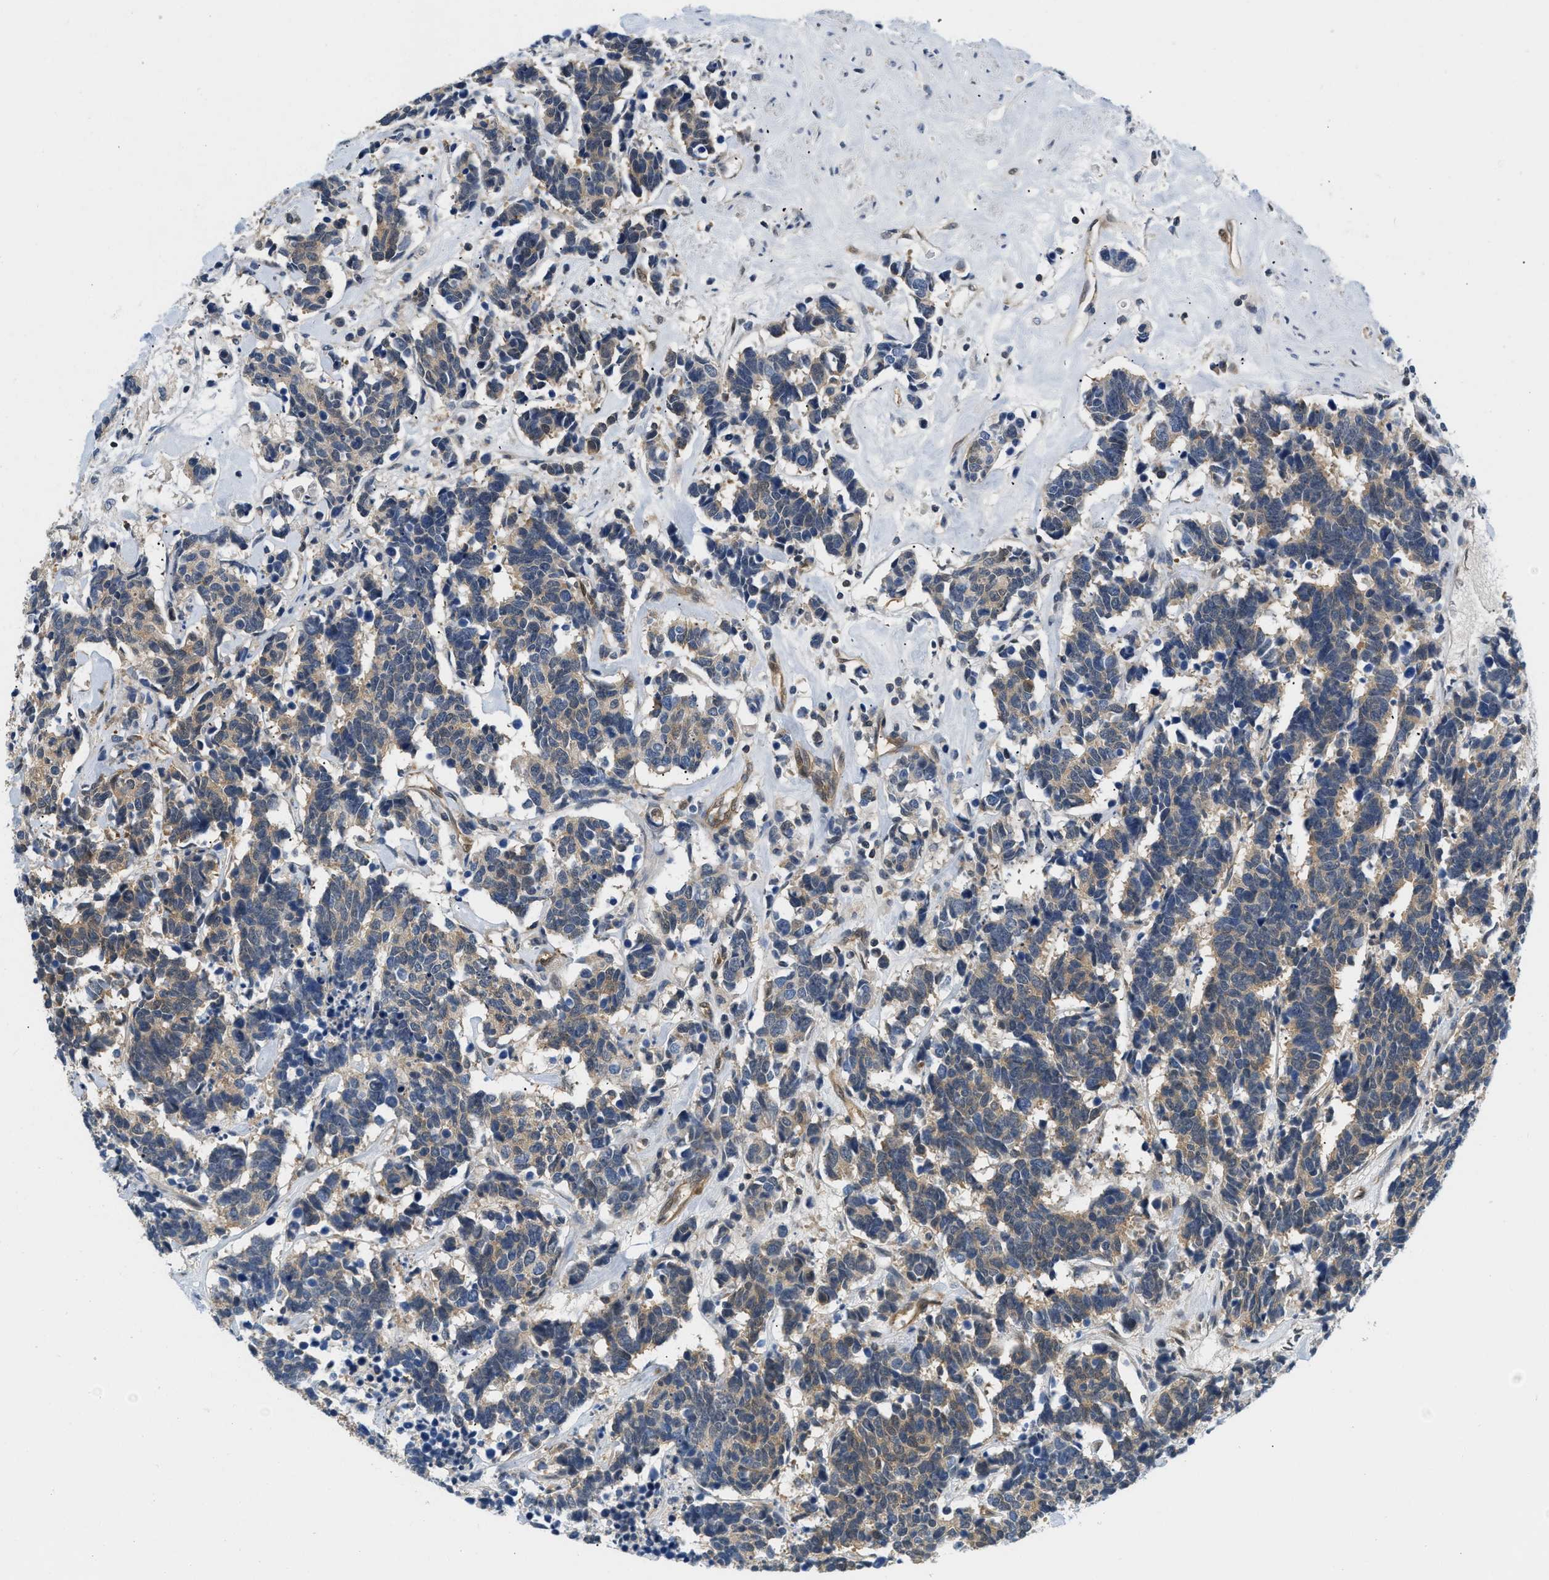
{"staining": {"intensity": "weak", "quantity": "25%-75%", "location": "cytoplasmic/membranous"}, "tissue": "carcinoid", "cell_type": "Tumor cells", "image_type": "cancer", "snomed": [{"axis": "morphology", "description": "Carcinoma, NOS"}, {"axis": "morphology", "description": "Carcinoid, malignant, NOS"}, {"axis": "topography", "description": "Urinary bladder"}], "caption": "Immunohistochemical staining of human carcinoma displays weak cytoplasmic/membranous protein expression in about 25%-75% of tumor cells.", "gene": "EIF4EBP2", "patient": {"sex": "male", "age": 57}}